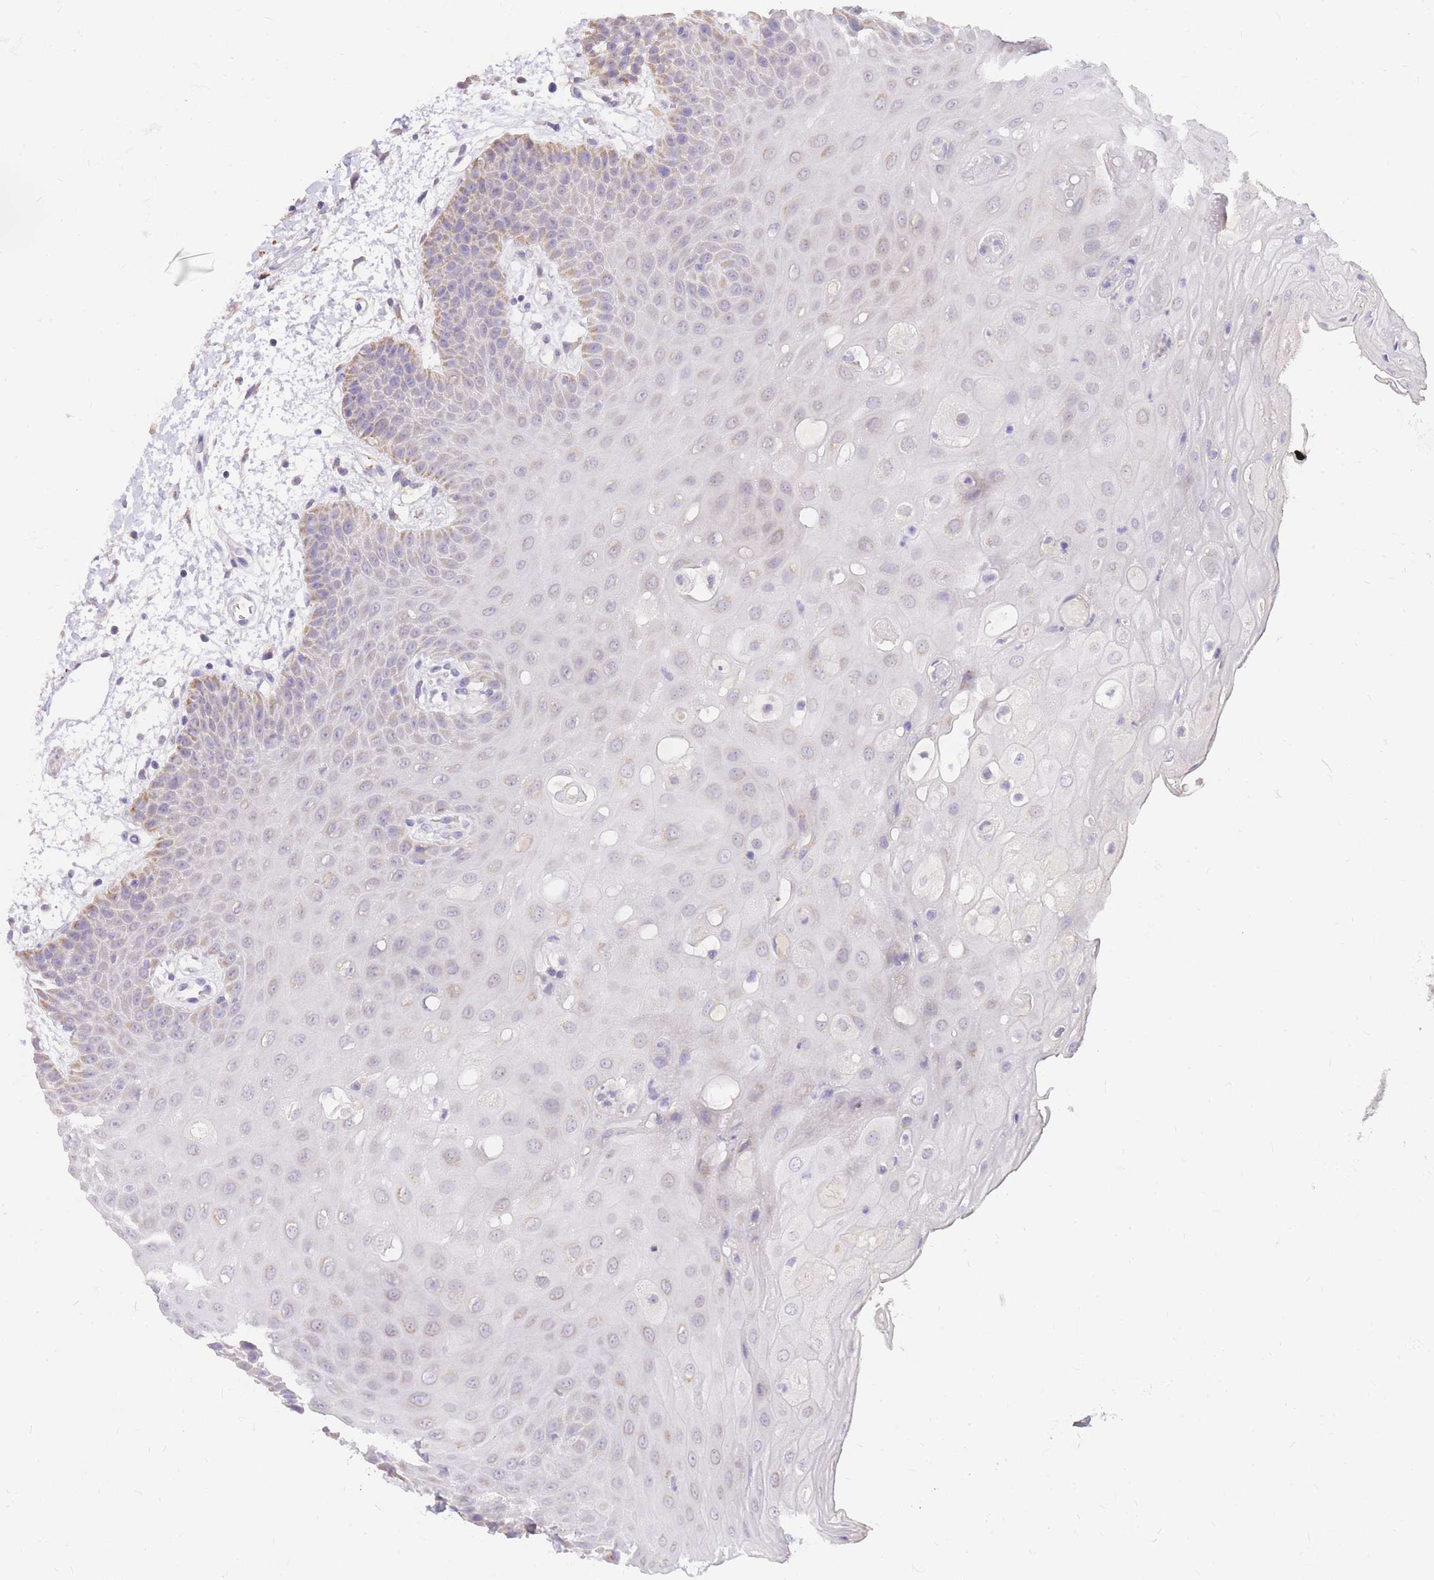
{"staining": {"intensity": "weak", "quantity": "<25%", "location": "cytoplasmic/membranous"}, "tissue": "oral mucosa", "cell_type": "Squamous epithelial cells", "image_type": "normal", "snomed": [{"axis": "morphology", "description": "Normal tissue, NOS"}, {"axis": "topography", "description": "Oral tissue"}, {"axis": "topography", "description": "Tounge, NOS"}], "caption": "Human oral mucosa stained for a protein using immunohistochemistry (IHC) reveals no positivity in squamous epithelial cells.", "gene": "C2orf88", "patient": {"sex": "female", "age": 59}}